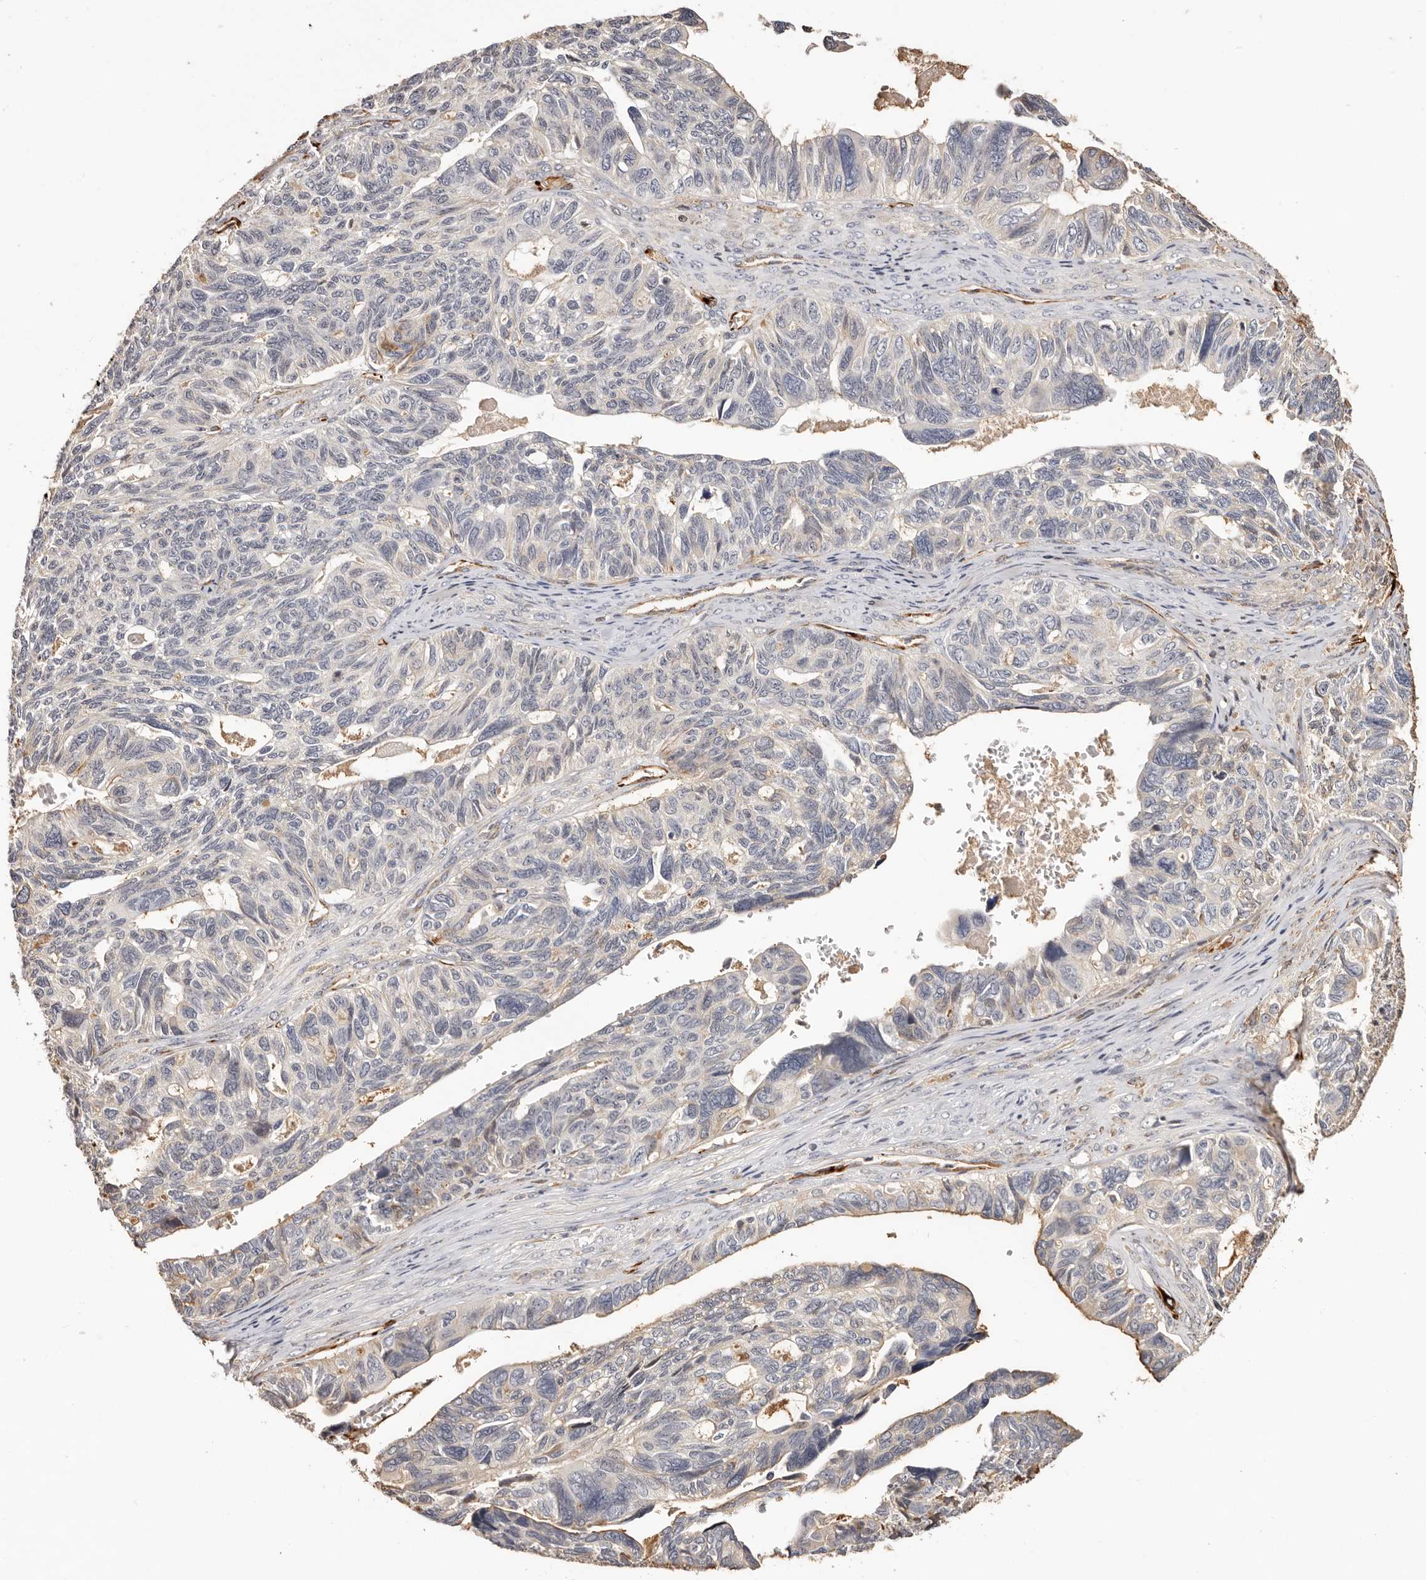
{"staining": {"intensity": "negative", "quantity": "none", "location": "none"}, "tissue": "ovarian cancer", "cell_type": "Tumor cells", "image_type": "cancer", "snomed": [{"axis": "morphology", "description": "Cystadenocarcinoma, serous, NOS"}, {"axis": "topography", "description": "Ovary"}], "caption": "IHC micrograph of human ovarian cancer (serous cystadenocarcinoma) stained for a protein (brown), which exhibits no positivity in tumor cells.", "gene": "ZNF557", "patient": {"sex": "female", "age": 79}}